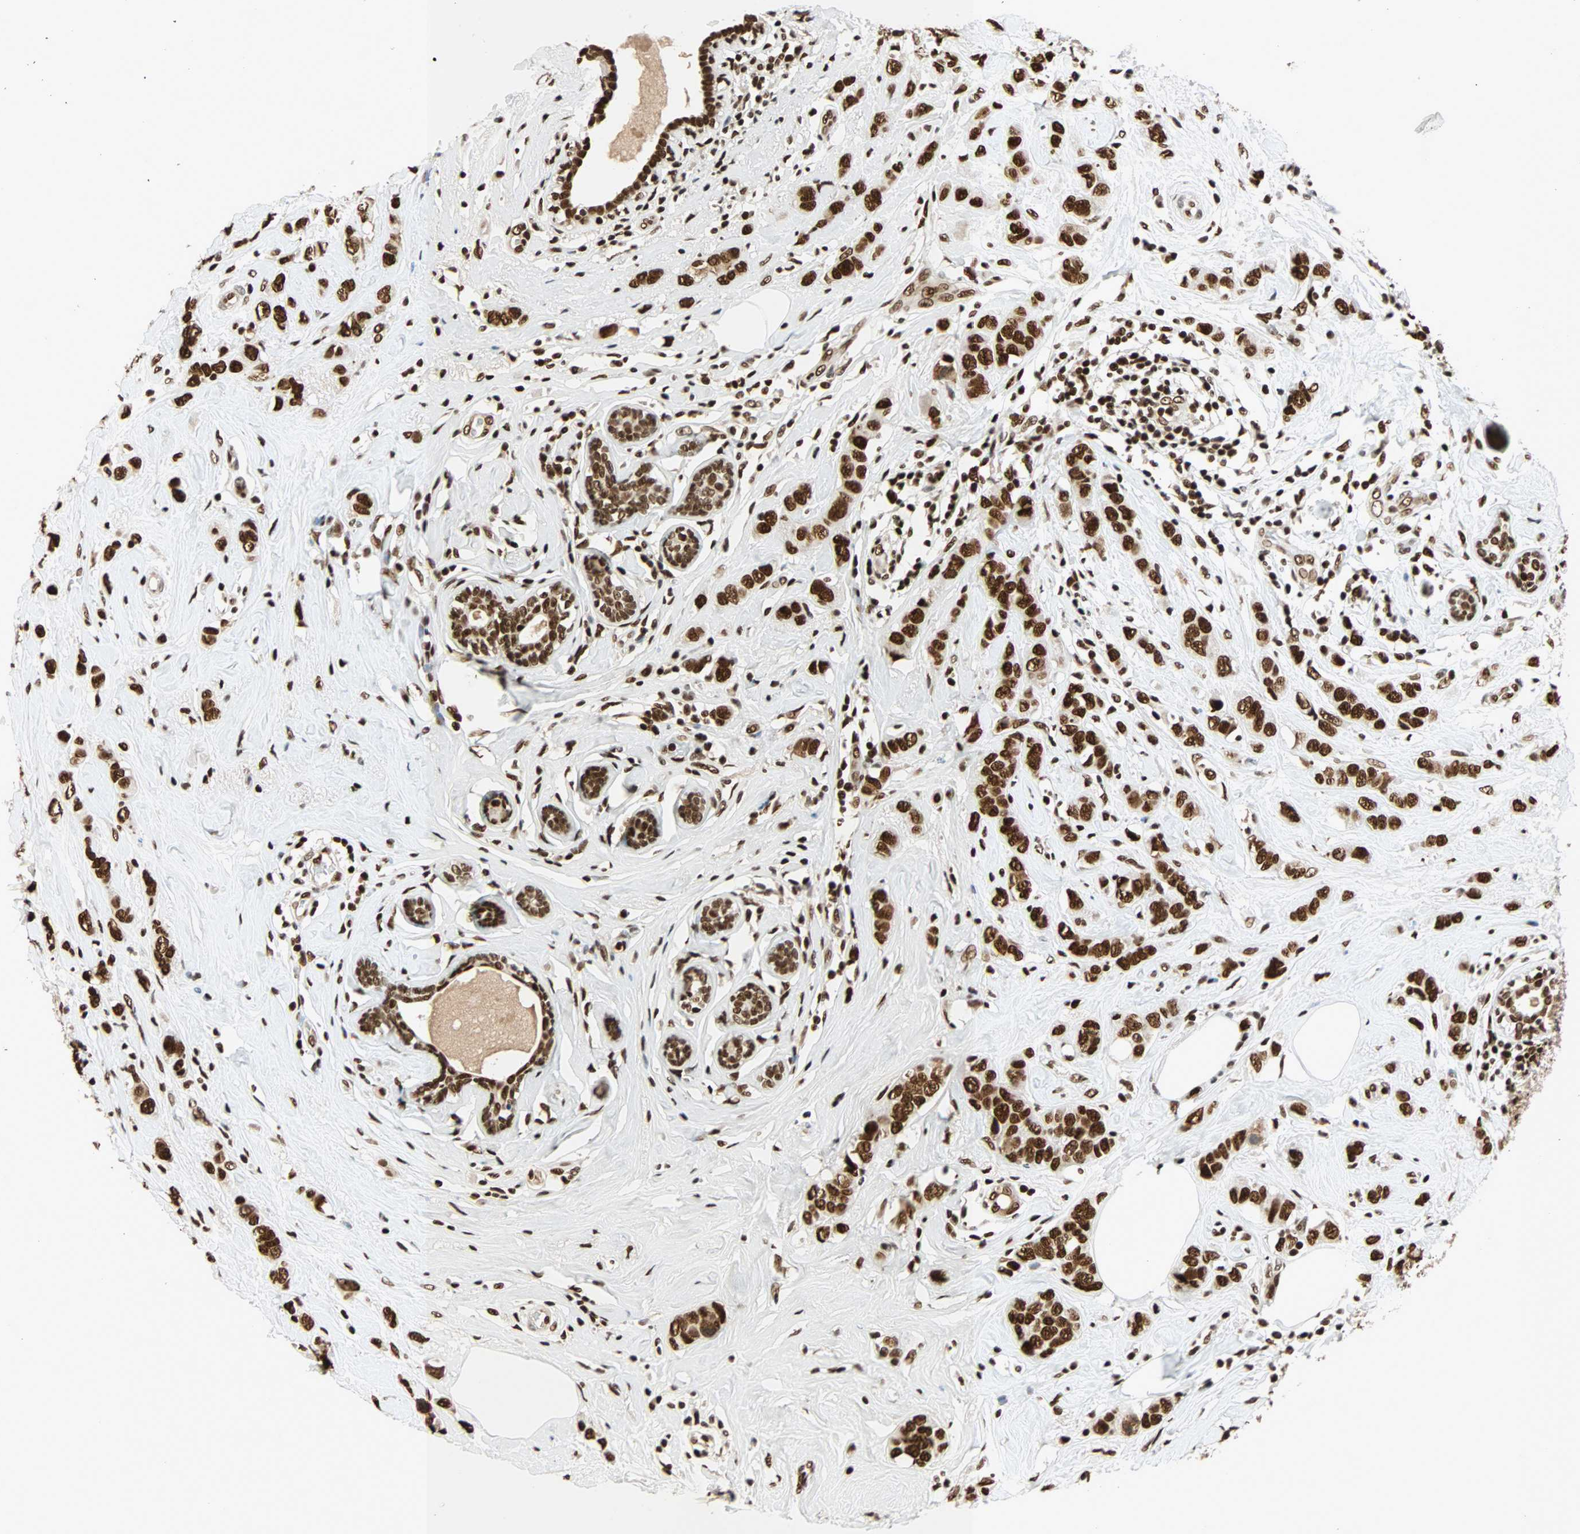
{"staining": {"intensity": "strong", "quantity": ">75%", "location": "nuclear"}, "tissue": "breast cancer", "cell_type": "Tumor cells", "image_type": "cancer", "snomed": [{"axis": "morphology", "description": "Normal tissue, NOS"}, {"axis": "morphology", "description": "Duct carcinoma"}, {"axis": "topography", "description": "Breast"}], "caption": "The histopathology image shows immunohistochemical staining of breast cancer. There is strong nuclear expression is identified in approximately >75% of tumor cells.", "gene": "CDK12", "patient": {"sex": "female", "age": 50}}